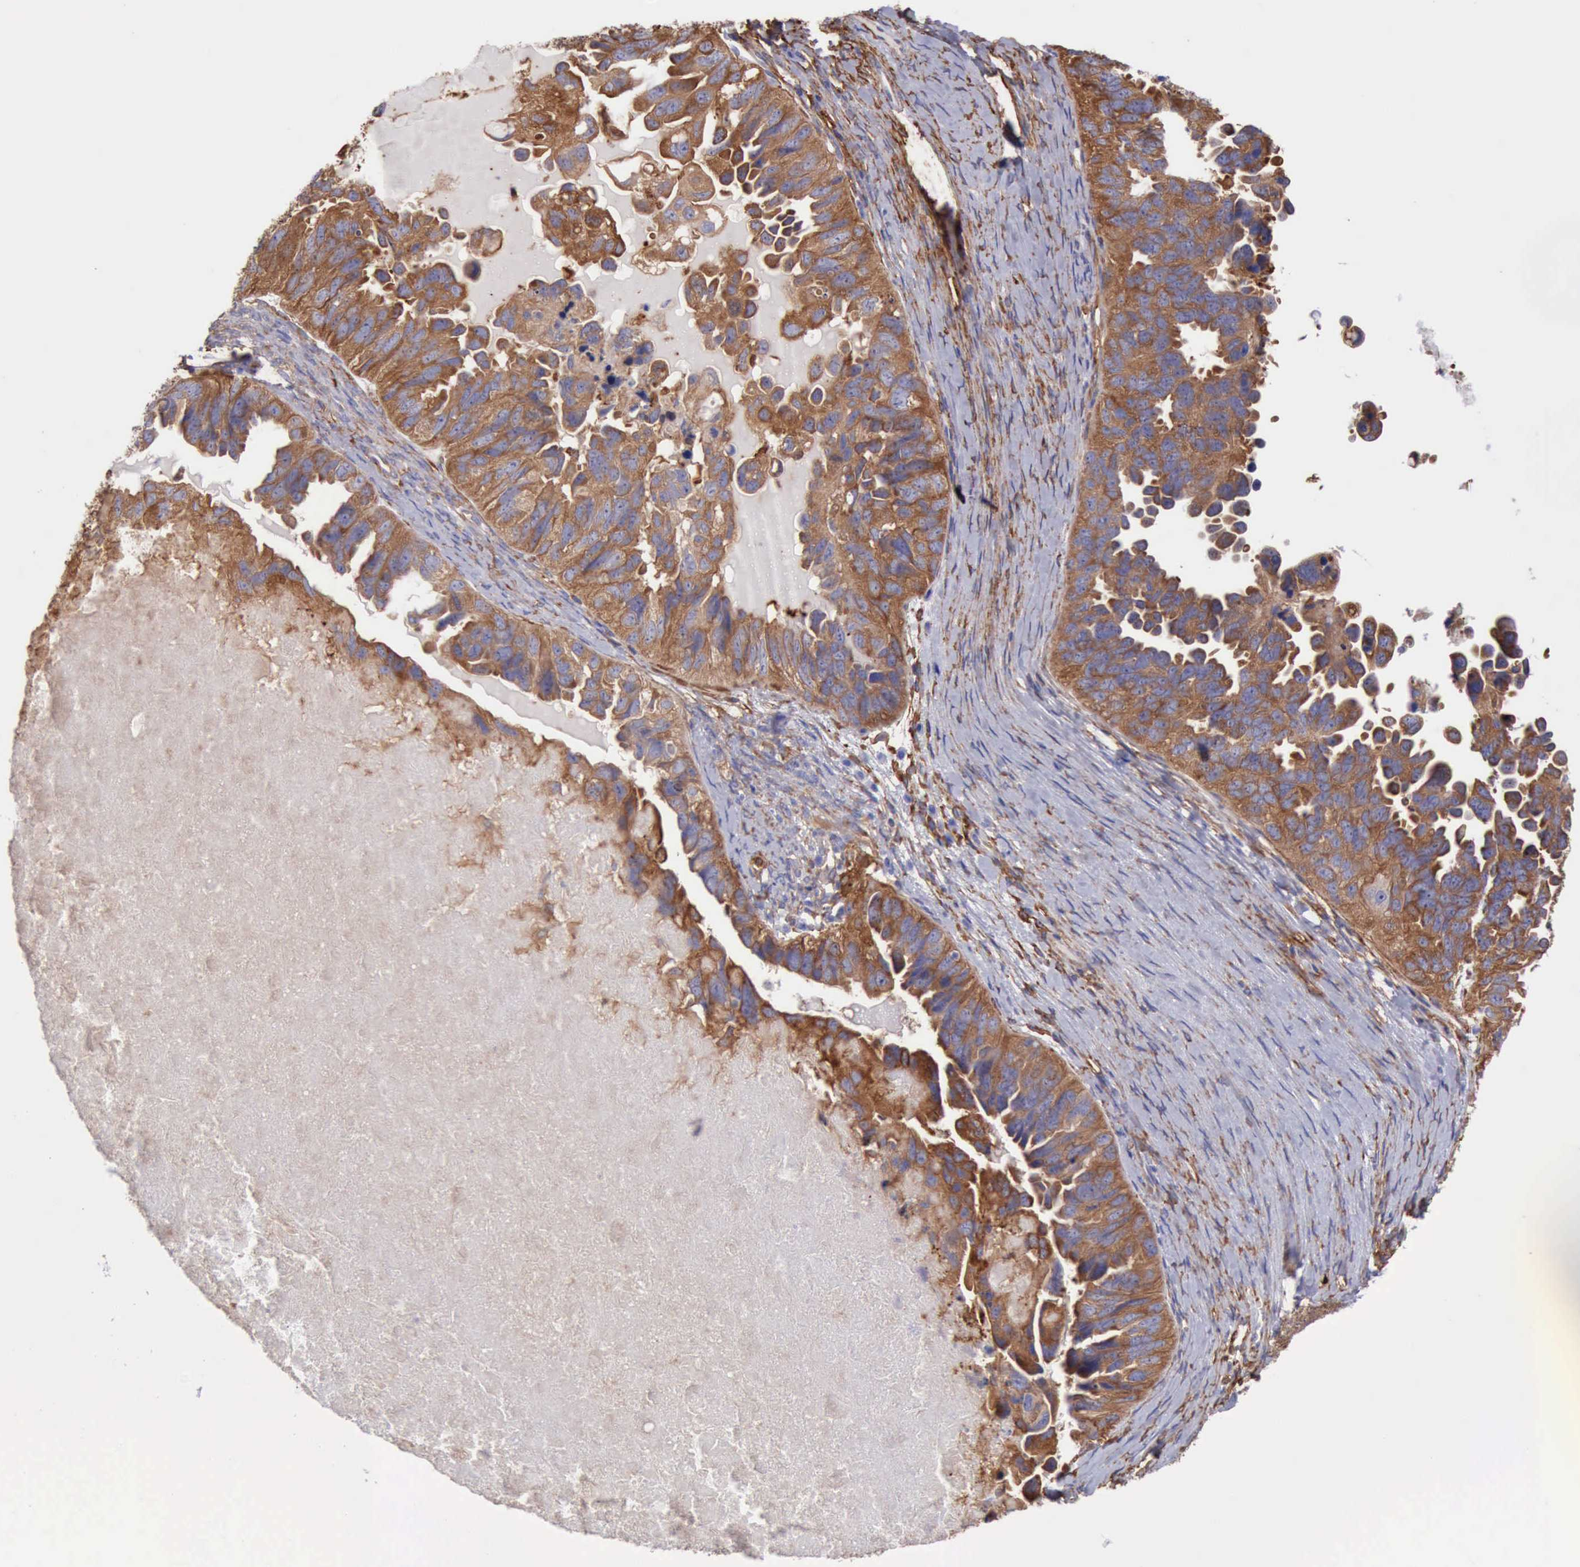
{"staining": {"intensity": "strong", "quantity": ">75%", "location": "cytoplasmic/membranous"}, "tissue": "ovarian cancer", "cell_type": "Tumor cells", "image_type": "cancer", "snomed": [{"axis": "morphology", "description": "Cystadenocarcinoma, serous, NOS"}, {"axis": "topography", "description": "Ovary"}], "caption": "Protein expression analysis of human serous cystadenocarcinoma (ovarian) reveals strong cytoplasmic/membranous expression in approximately >75% of tumor cells. (brown staining indicates protein expression, while blue staining denotes nuclei).", "gene": "FLNA", "patient": {"sex": "female", "age": 82}}